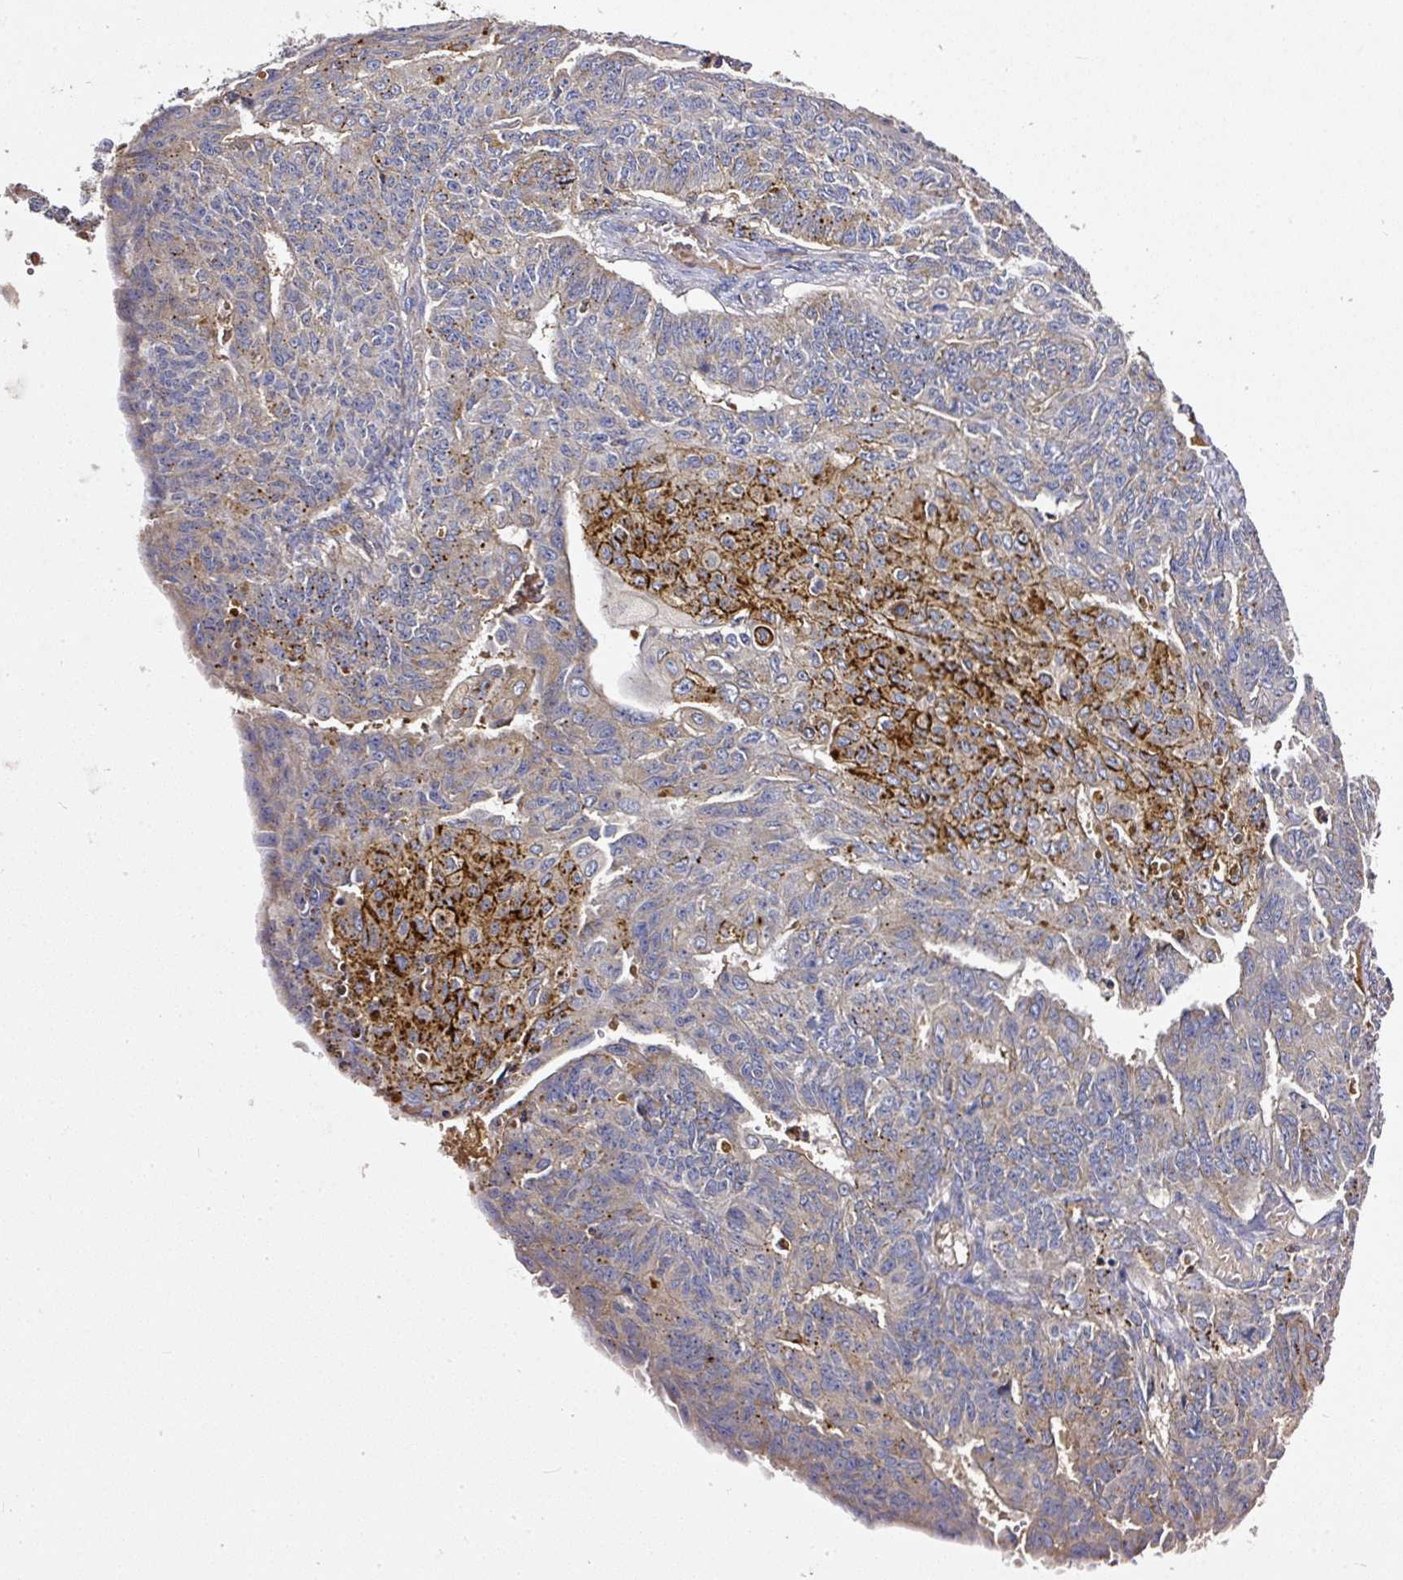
{"staining": {"intensity": "strong", "quantity": "<25%", "location": "cytoplasmic/membranous"}, "tissue": "endometrial cancer", "cell_type": "Tumor cells", "image_type": "cancer", "snomed": [{"axis": "morphology", "description": "Adenocarcinoma, NOS"}, {"axis": "topography", "description": "Endometrium"}], "caption": "Endometrial adenocarcinoma tissue demonstrates strong cytoplasmic/membranous expression in about <25% of tumor cells", "gene": "CAB39L", "patient": {"sex": "female", "age": 32}}